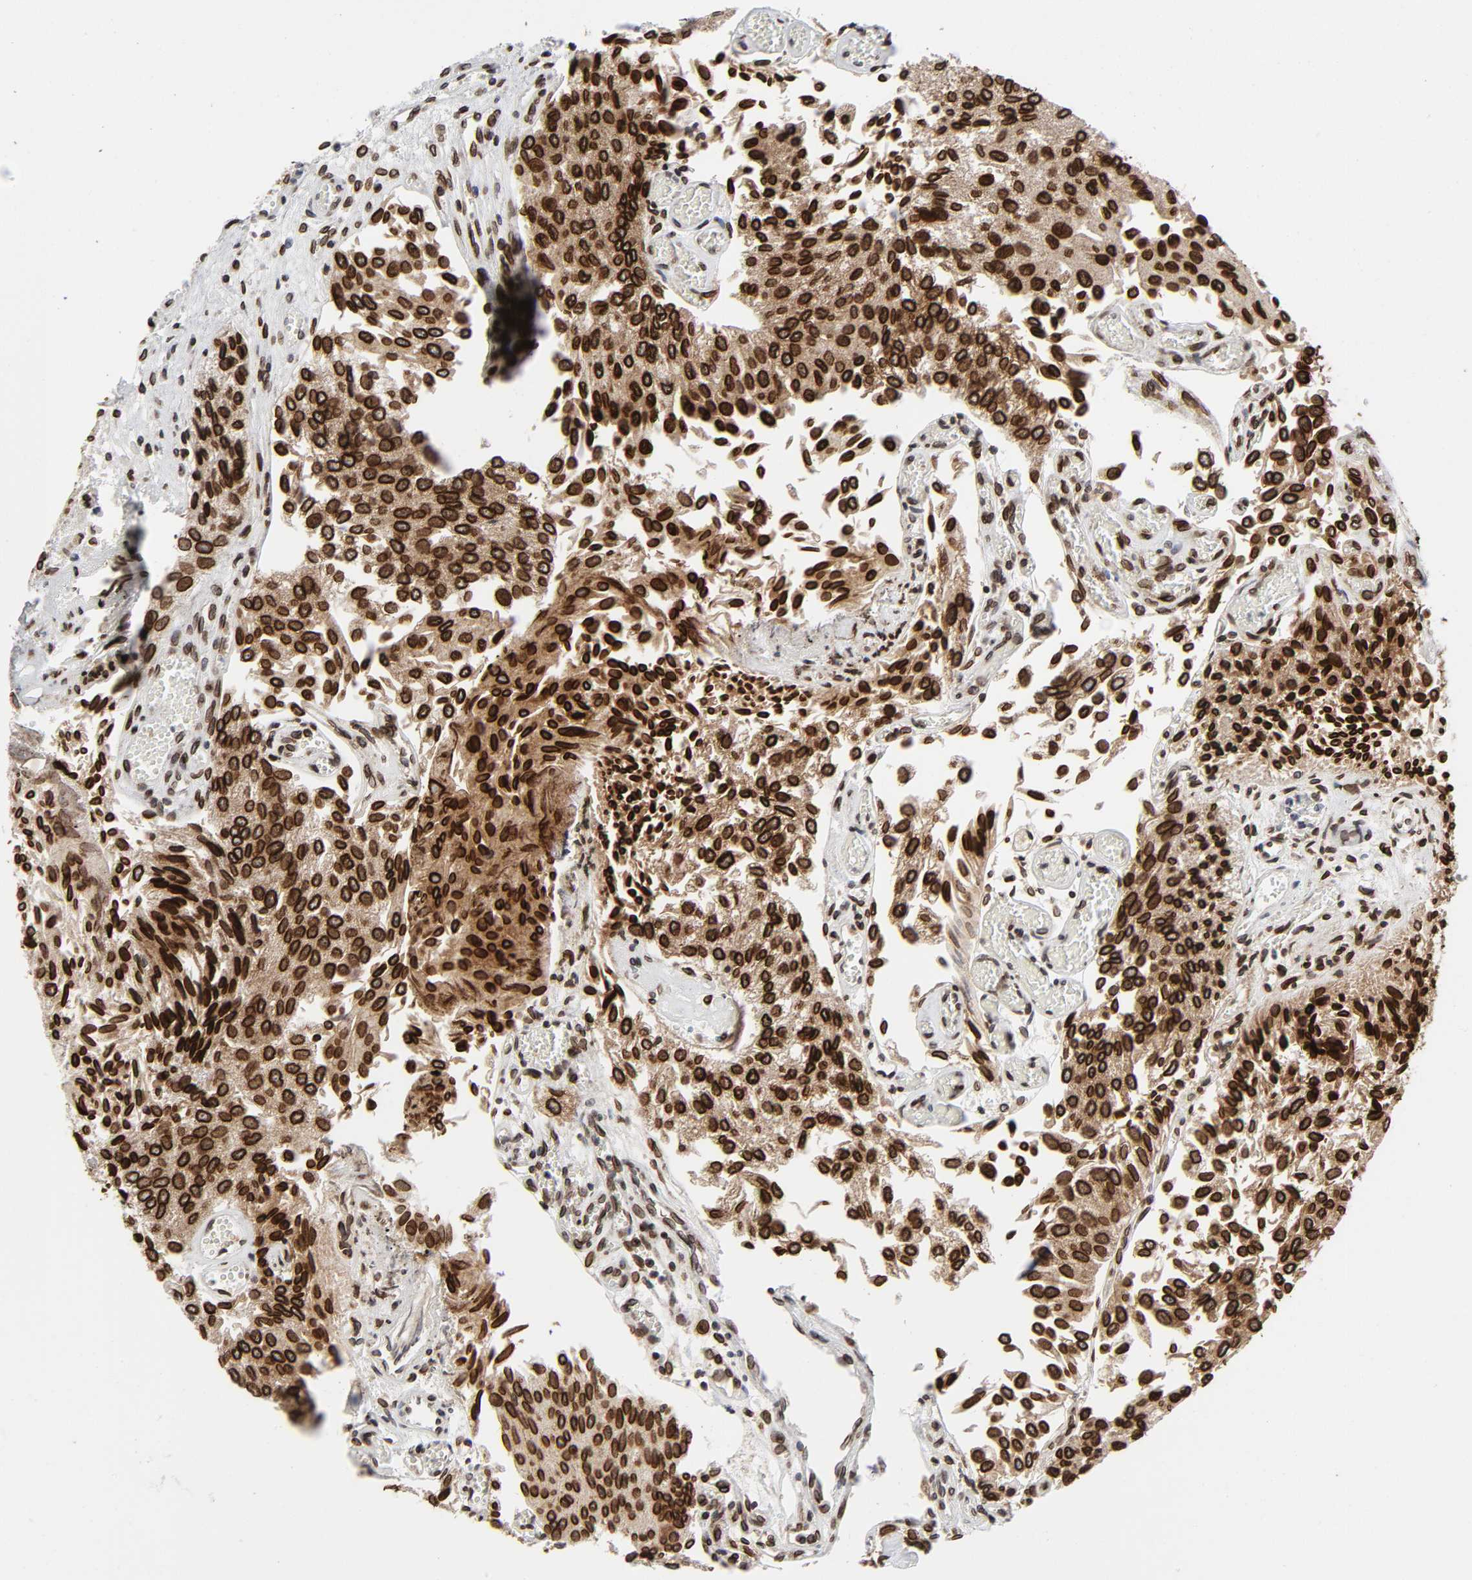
{"staining": {"intensity": "strong", "quantity": ">75%", "location": "cytoplasmic/membranous,nuclear"}, "tissue": "urothelial cancer", "cell_type": "Tumor cells", "image_type": "cancer", "snomed": [{"axis": "morphology", "description": "Urothelial carcinoma, Low grade"}, {"axis": "topography", "description": "Urinary bladder"}], "caption": "A brown stain labels strong cytoplasmic/membranous and nuclear positivity of a protein in urothelial carcinoma (low-grade) tumor cells.", "gene": "RANGAP1", "patient": {"sex": "male", "age": 86}}